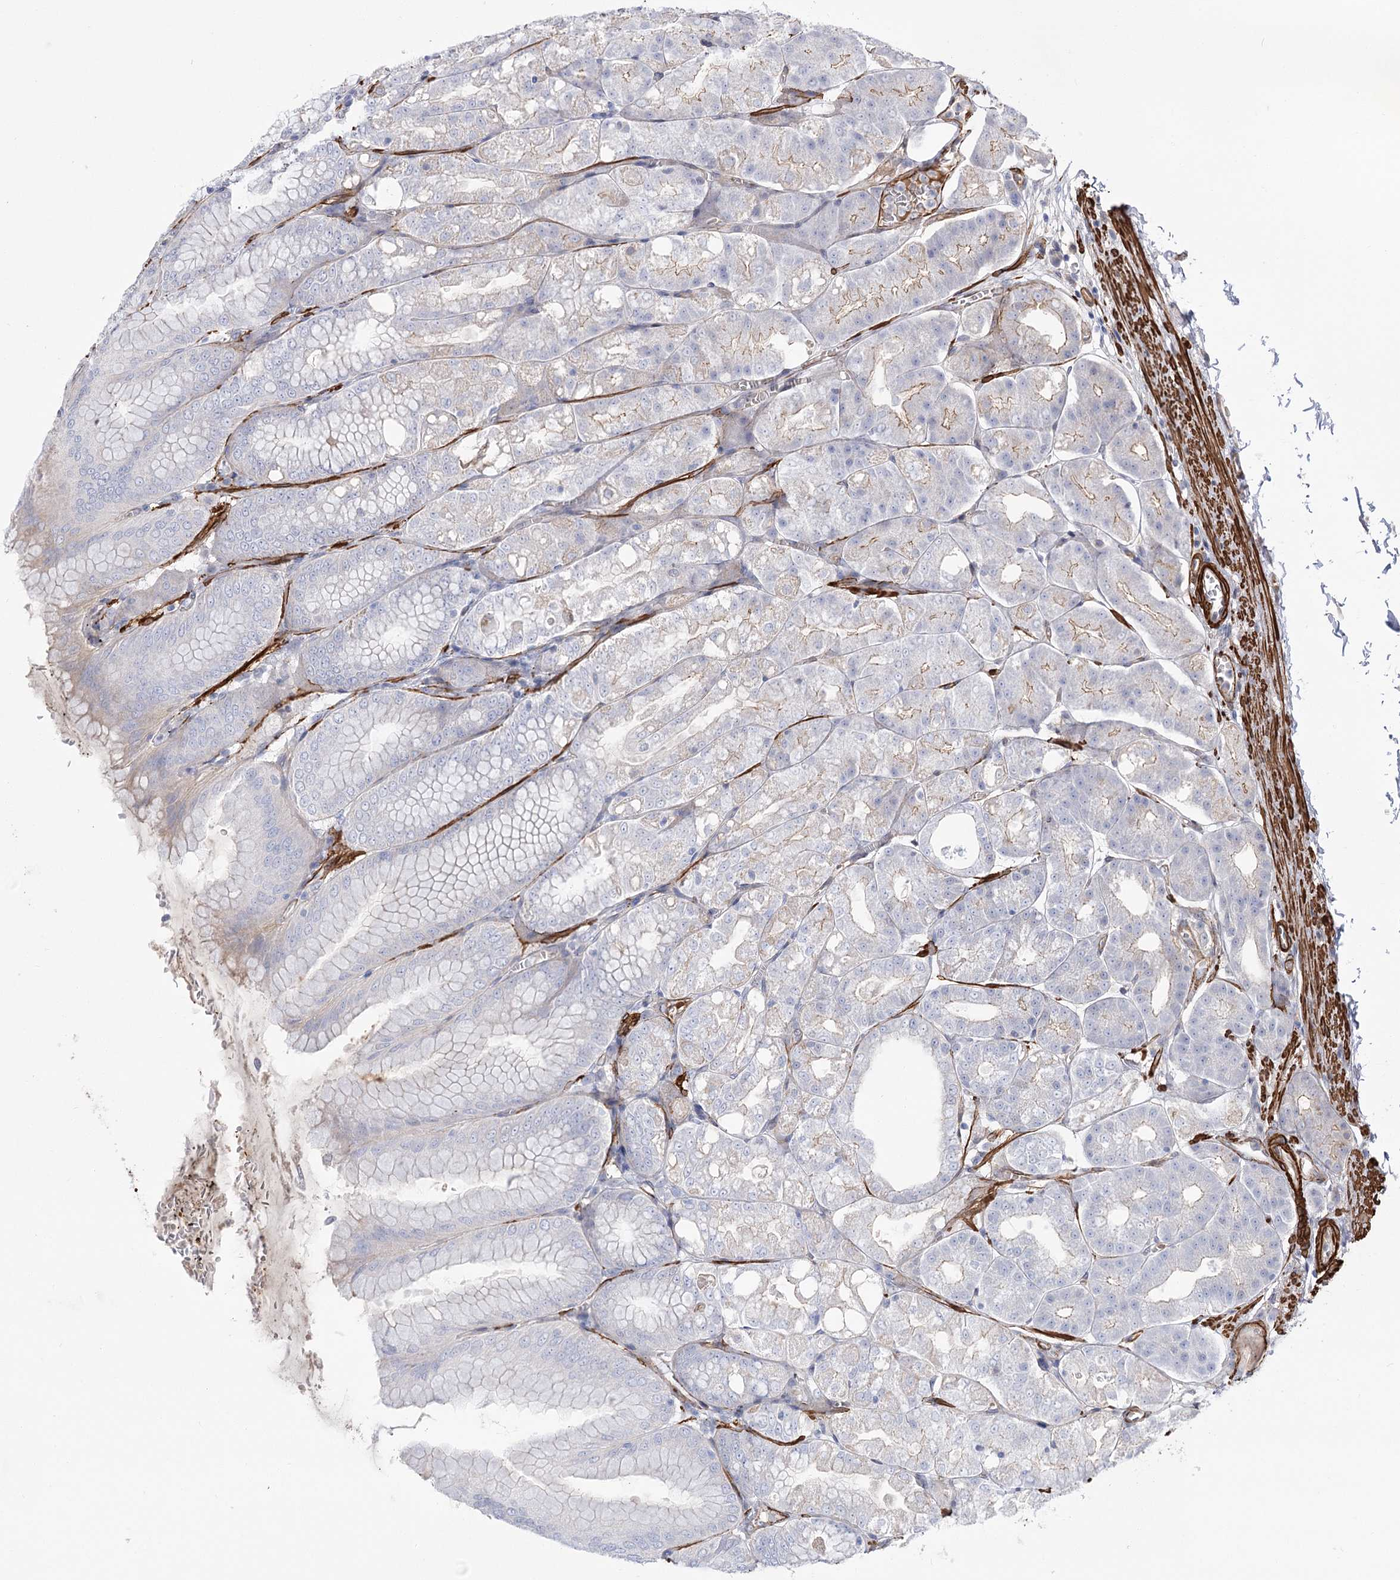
{"staining": {"intensity": "weak", "quantity": "<25%", "location": "cytoplasmic/membranous"}, "tissue": "stomach", "cell_type": "Glandular cells", "image_type": "normal", "snomed": [{"axis": "morphology", "description": "Normal tissue, NOS"}, {"axis": "topography", "description": "Stomach, lower"}], "caption": "IHC image of benign human stomach stained for a protein (brown), which reveals no positivity in glandular cells. Nuclei are stained in blue.", "gene": "WASHC3", "patient": {"sex": "male", "age": 71}}